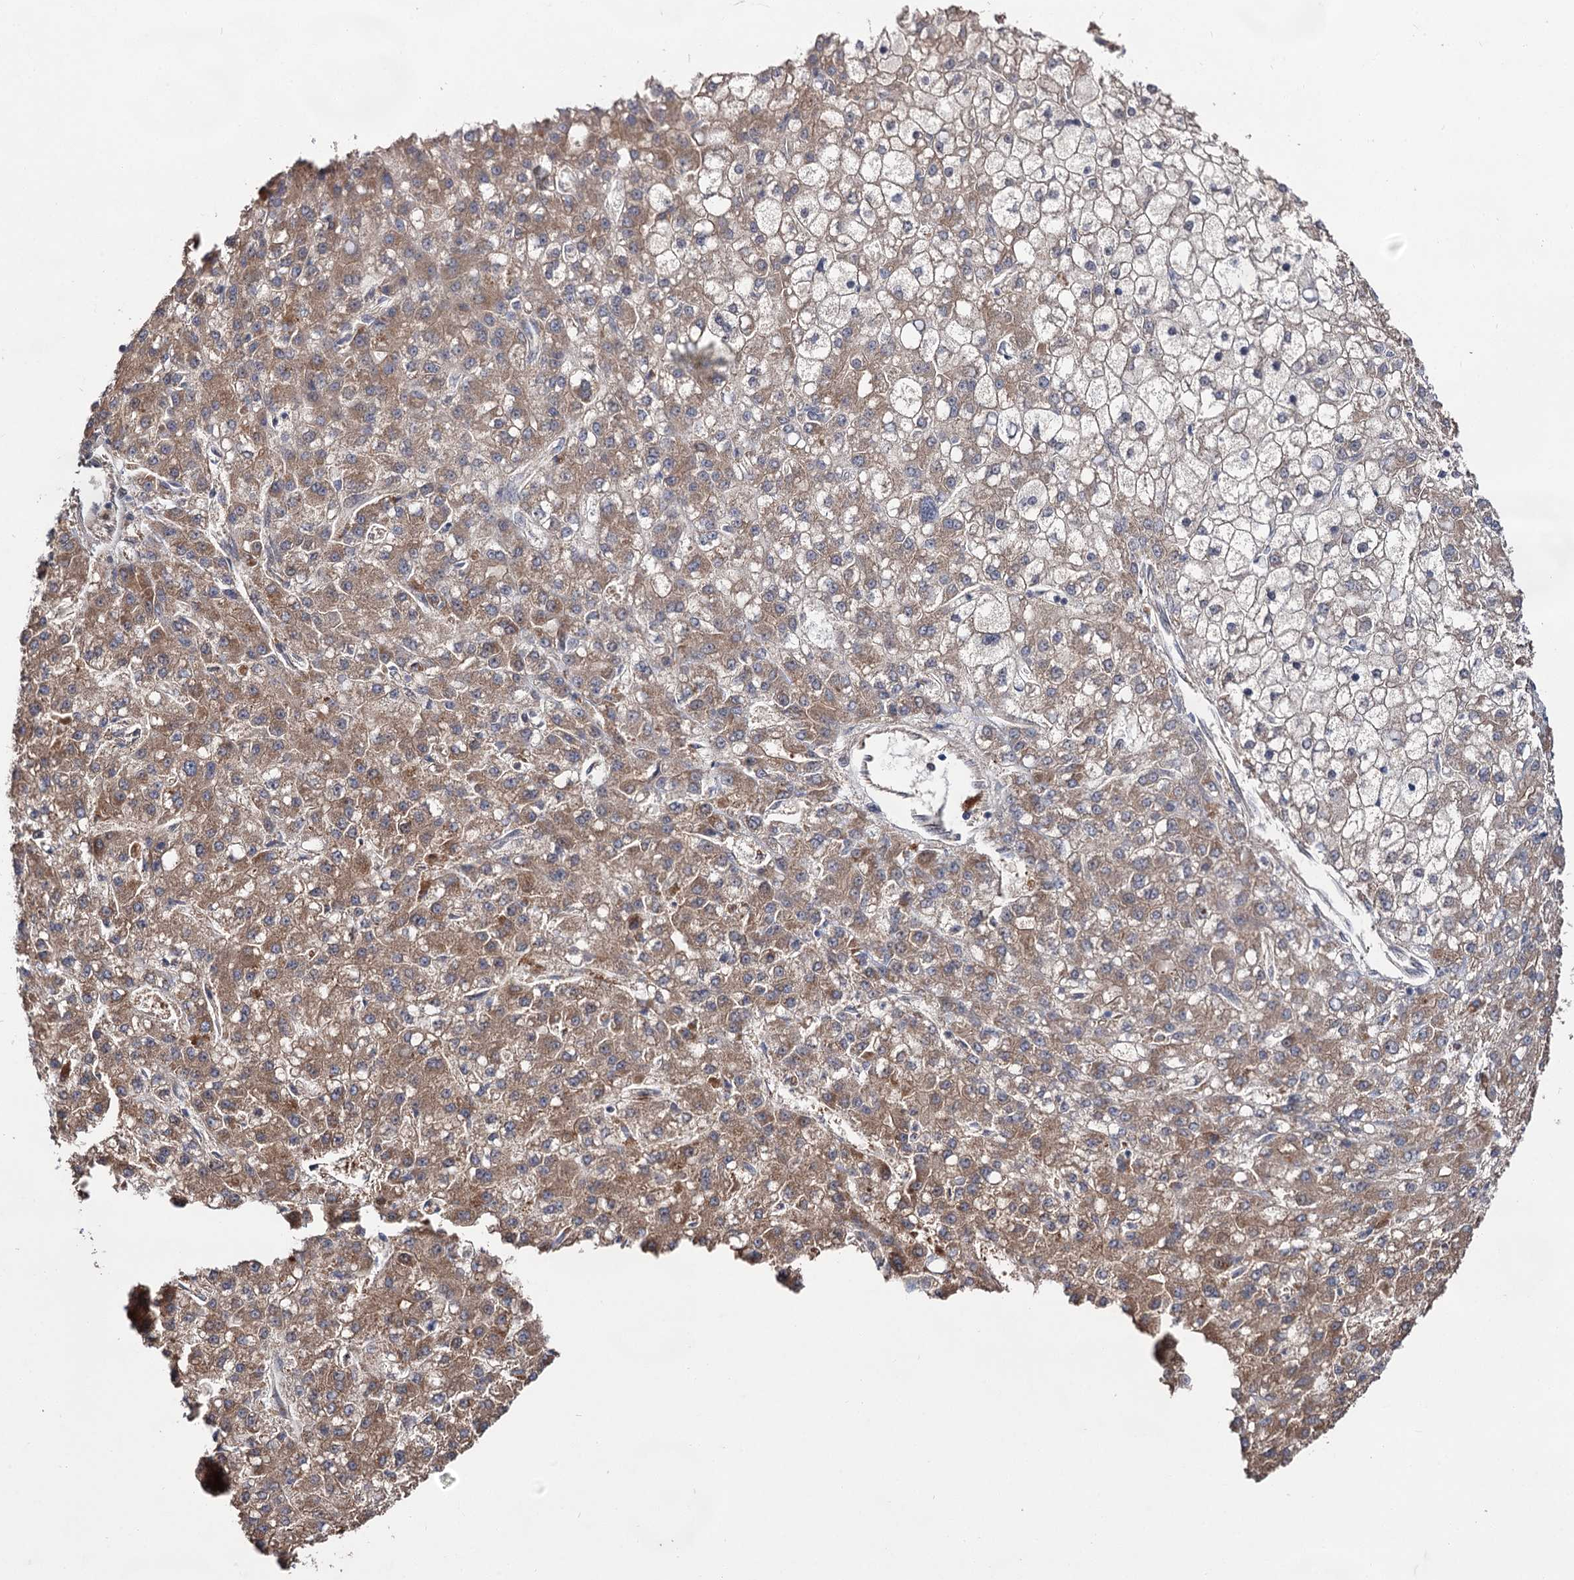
{"staining": {"intensity": "moderate", "quantity": ">75%", "location": "cytoplasmic/membranous"}, "tissue": "liver cancer", "cell_type": "Tumor cells", "image_type": "cancer", "snomed": [{"axis": "morphology", "description": "Carcinoma, Hepatocellular, NOS"}, {"axis": "topography", "description": "Liver"}], "caption": "This is a photomicrograph of immunohistochemistry staining of hepatocellular carcinoma (liver), which shows moderate positivity in the cytoplasmic/membranous of tumor cells.", "gene": "NAA25", "patient": {"sex": "male", "age": 67}}